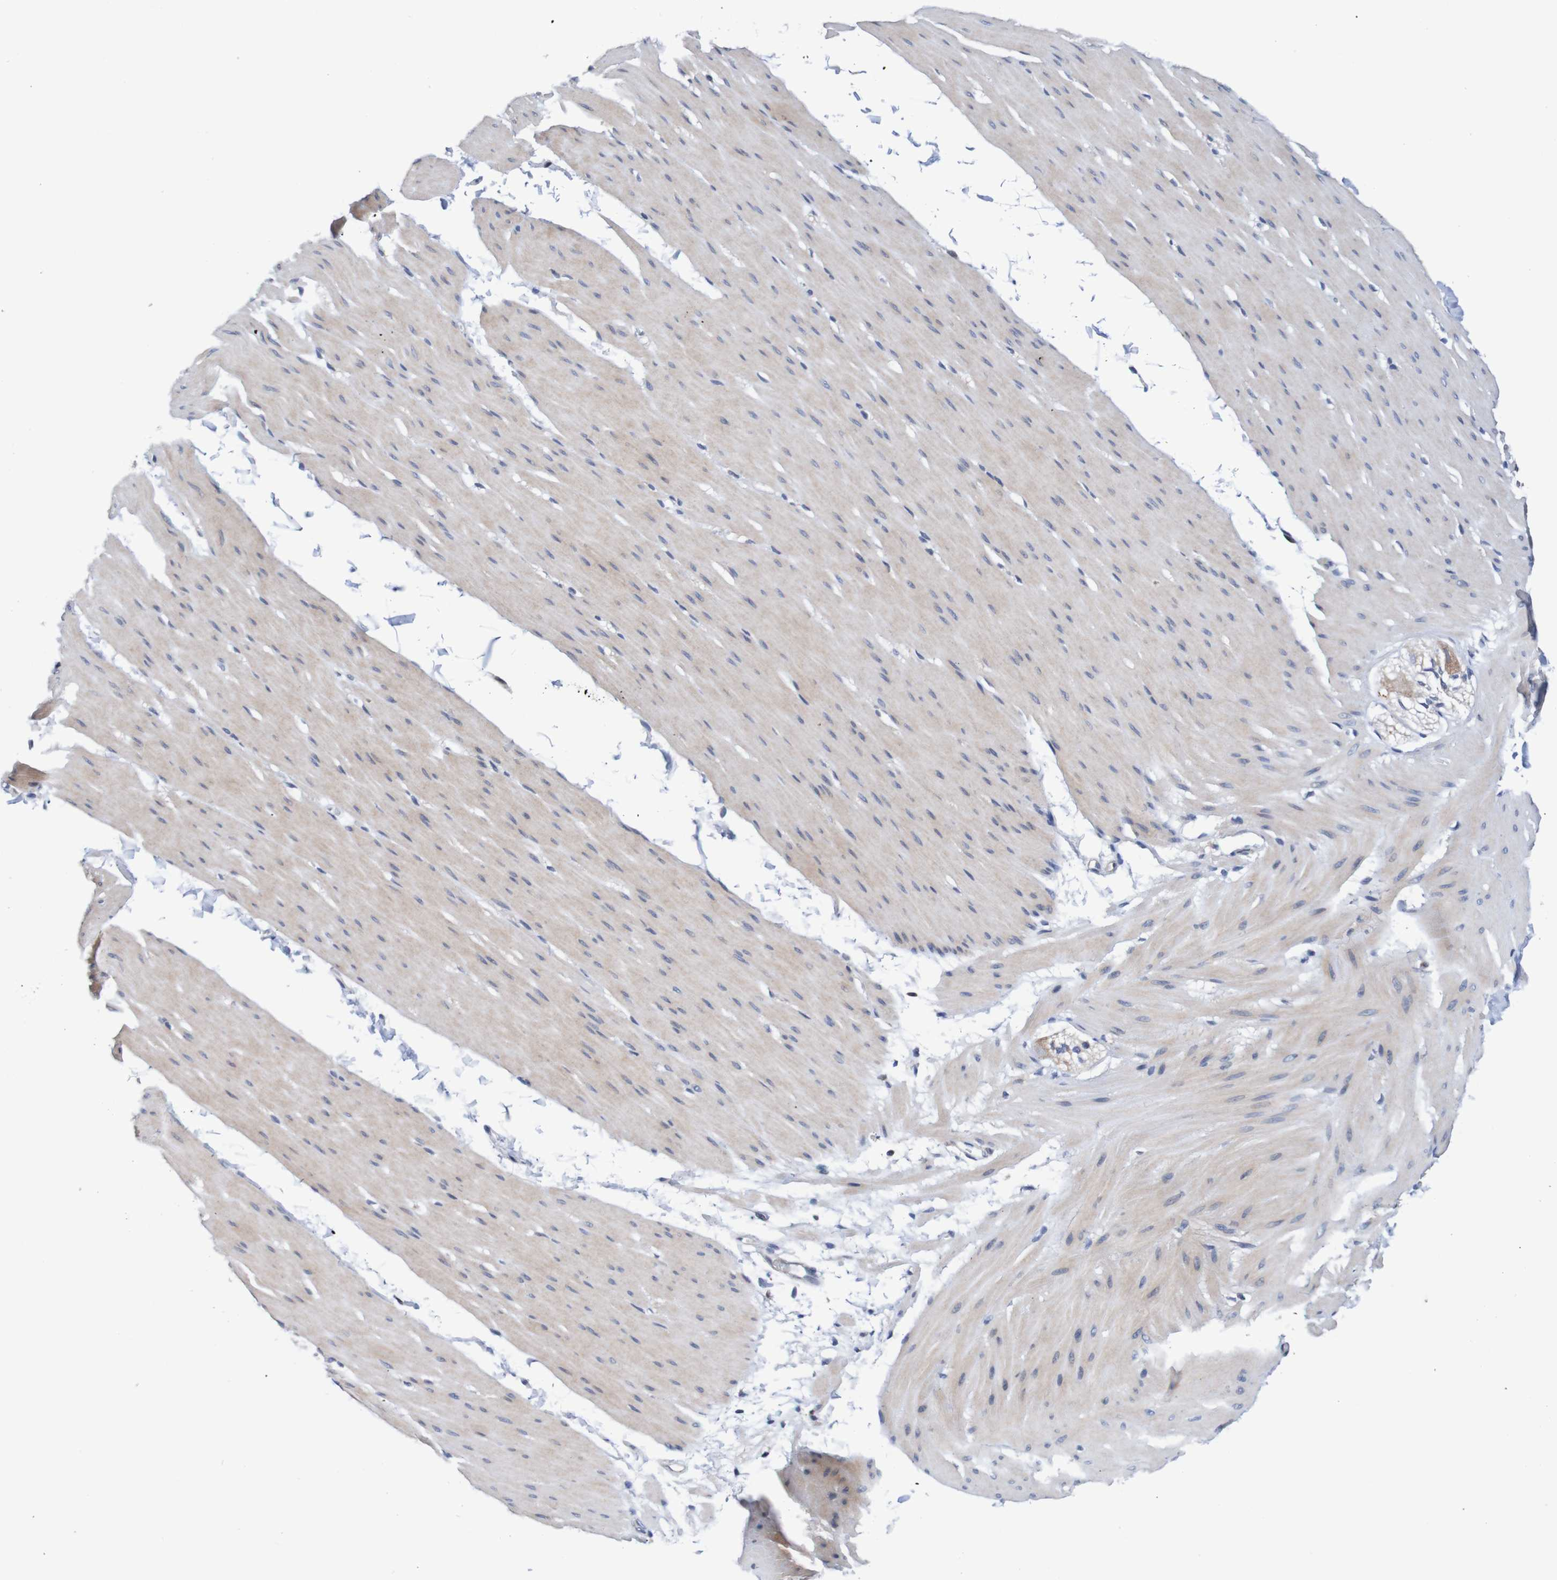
{"staining": {"intensity": "weak", "quantity": "25%-75%", "location": "cytoplasmic/membranous"}, "tissue": "smooth muscle", "cell_type": "Smooth muscle cells", "image_type": "normal", "snomed": [{"axis": "morphology", "description": "Normal tissue, NOS"}, {"axis": "topography", "description": "Smooth muscle"}, {"axis": "topography", "description": "Colon"}], "caption": "Immunohistochemistry (IHC) photomicrograph of benign smooth muscle: smooth muscle stained using IHC shows low levels of weak protein expression localized specifically in the cytoplasmic/membranous of smooth muscle cells, appearing as a cytoplasmic/membranous brown color.", "gene": "FIBP", "patient": {"sex": "male", "age": 67}}